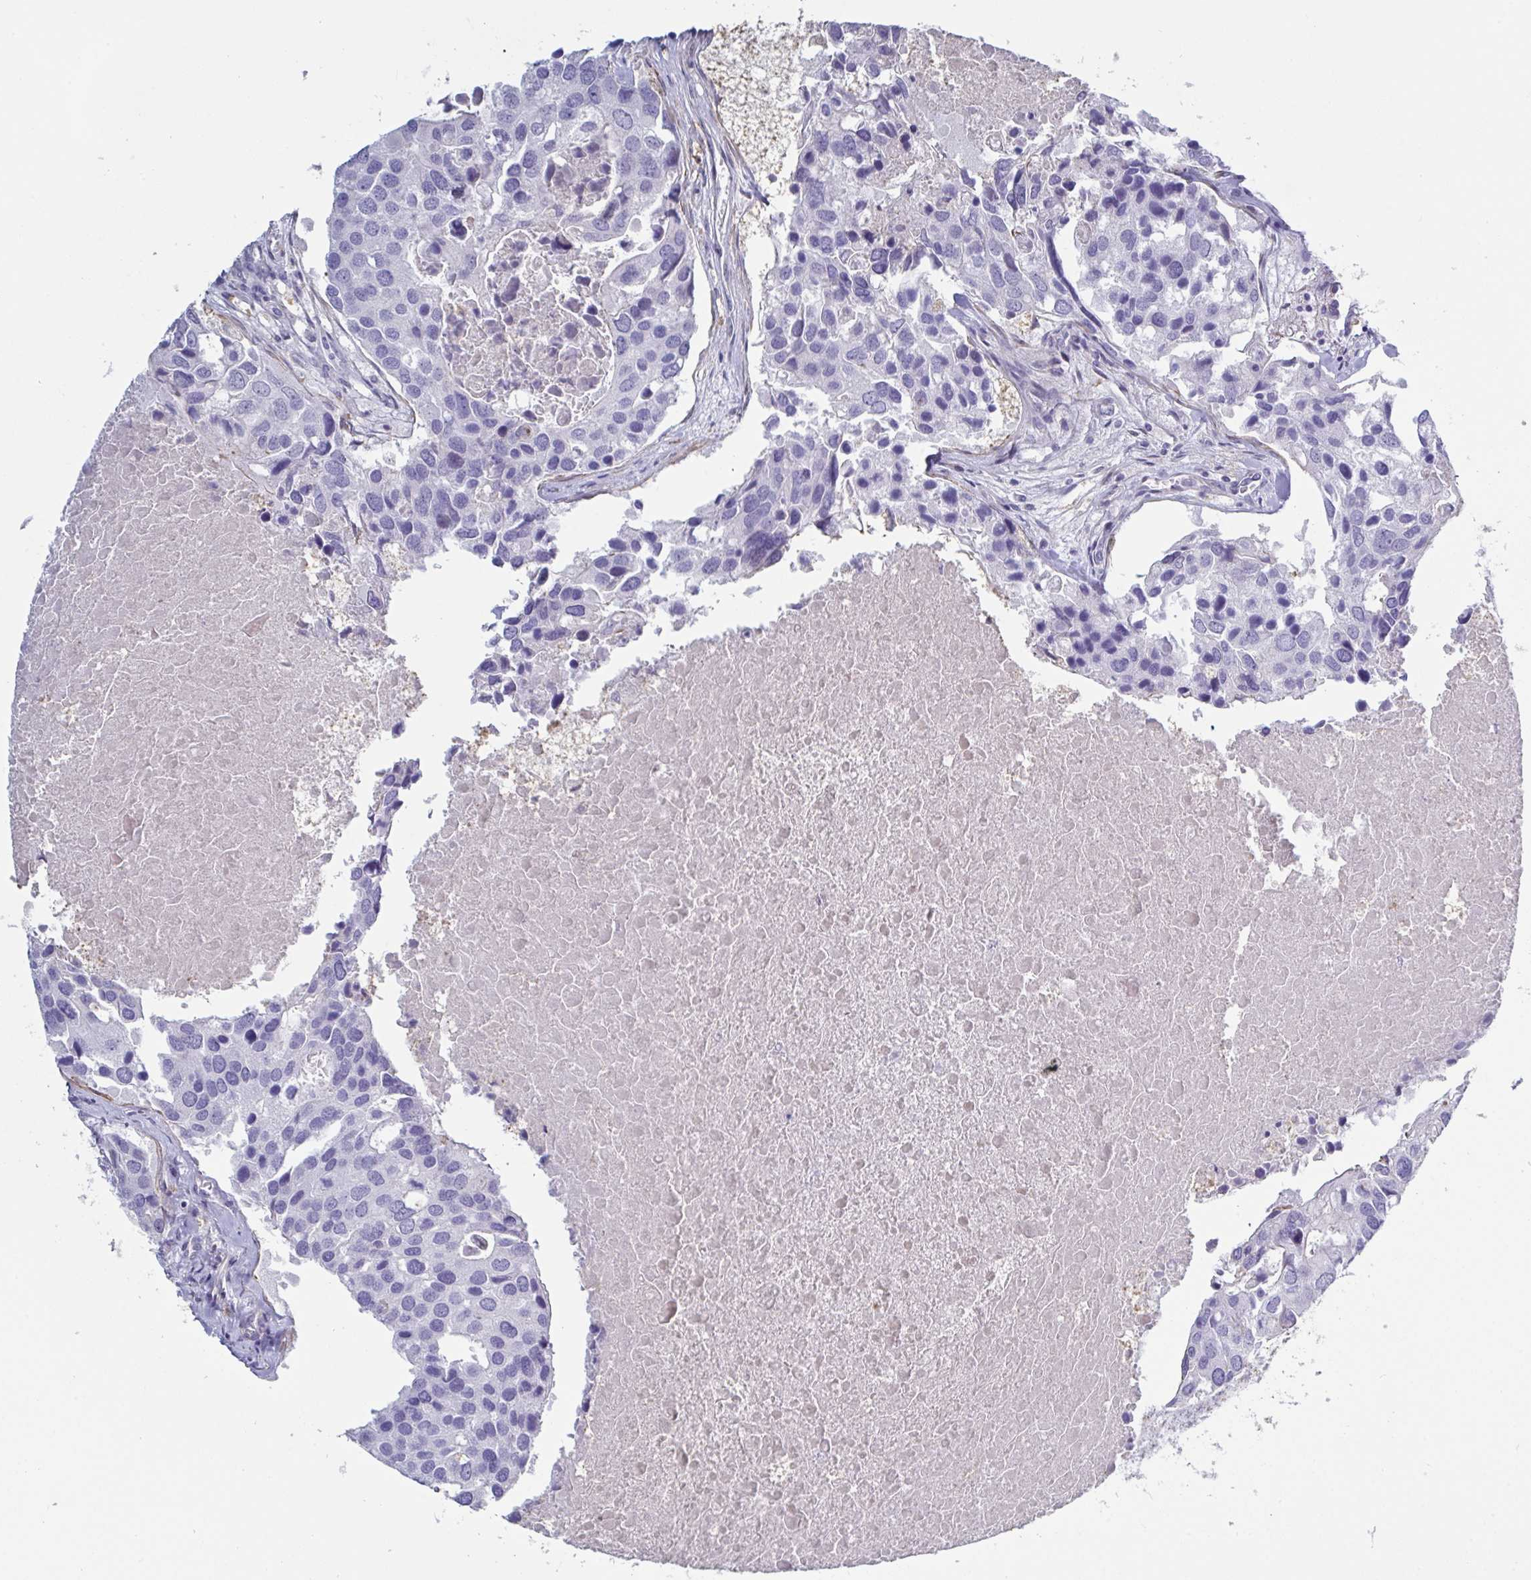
{"staining": {"intensity": "negative", "quantity": "none", "location": "none"}, "tissue": "breast cancer", "cell_type": "Tumor cells", "image_type": "cancer", "snomed": [{"axis": "morphology", "description": "Duct carcinoma"}, {"axis": "topography", "description": "Breast"}], "caption": "Human intraductal carcinoma (breast) stained for a protein using immunohistochemistry (IHC) exhibits no staining in tumor cells.", "gene": "OR5P3", "patient": {"sex": "female", "age": 83}}